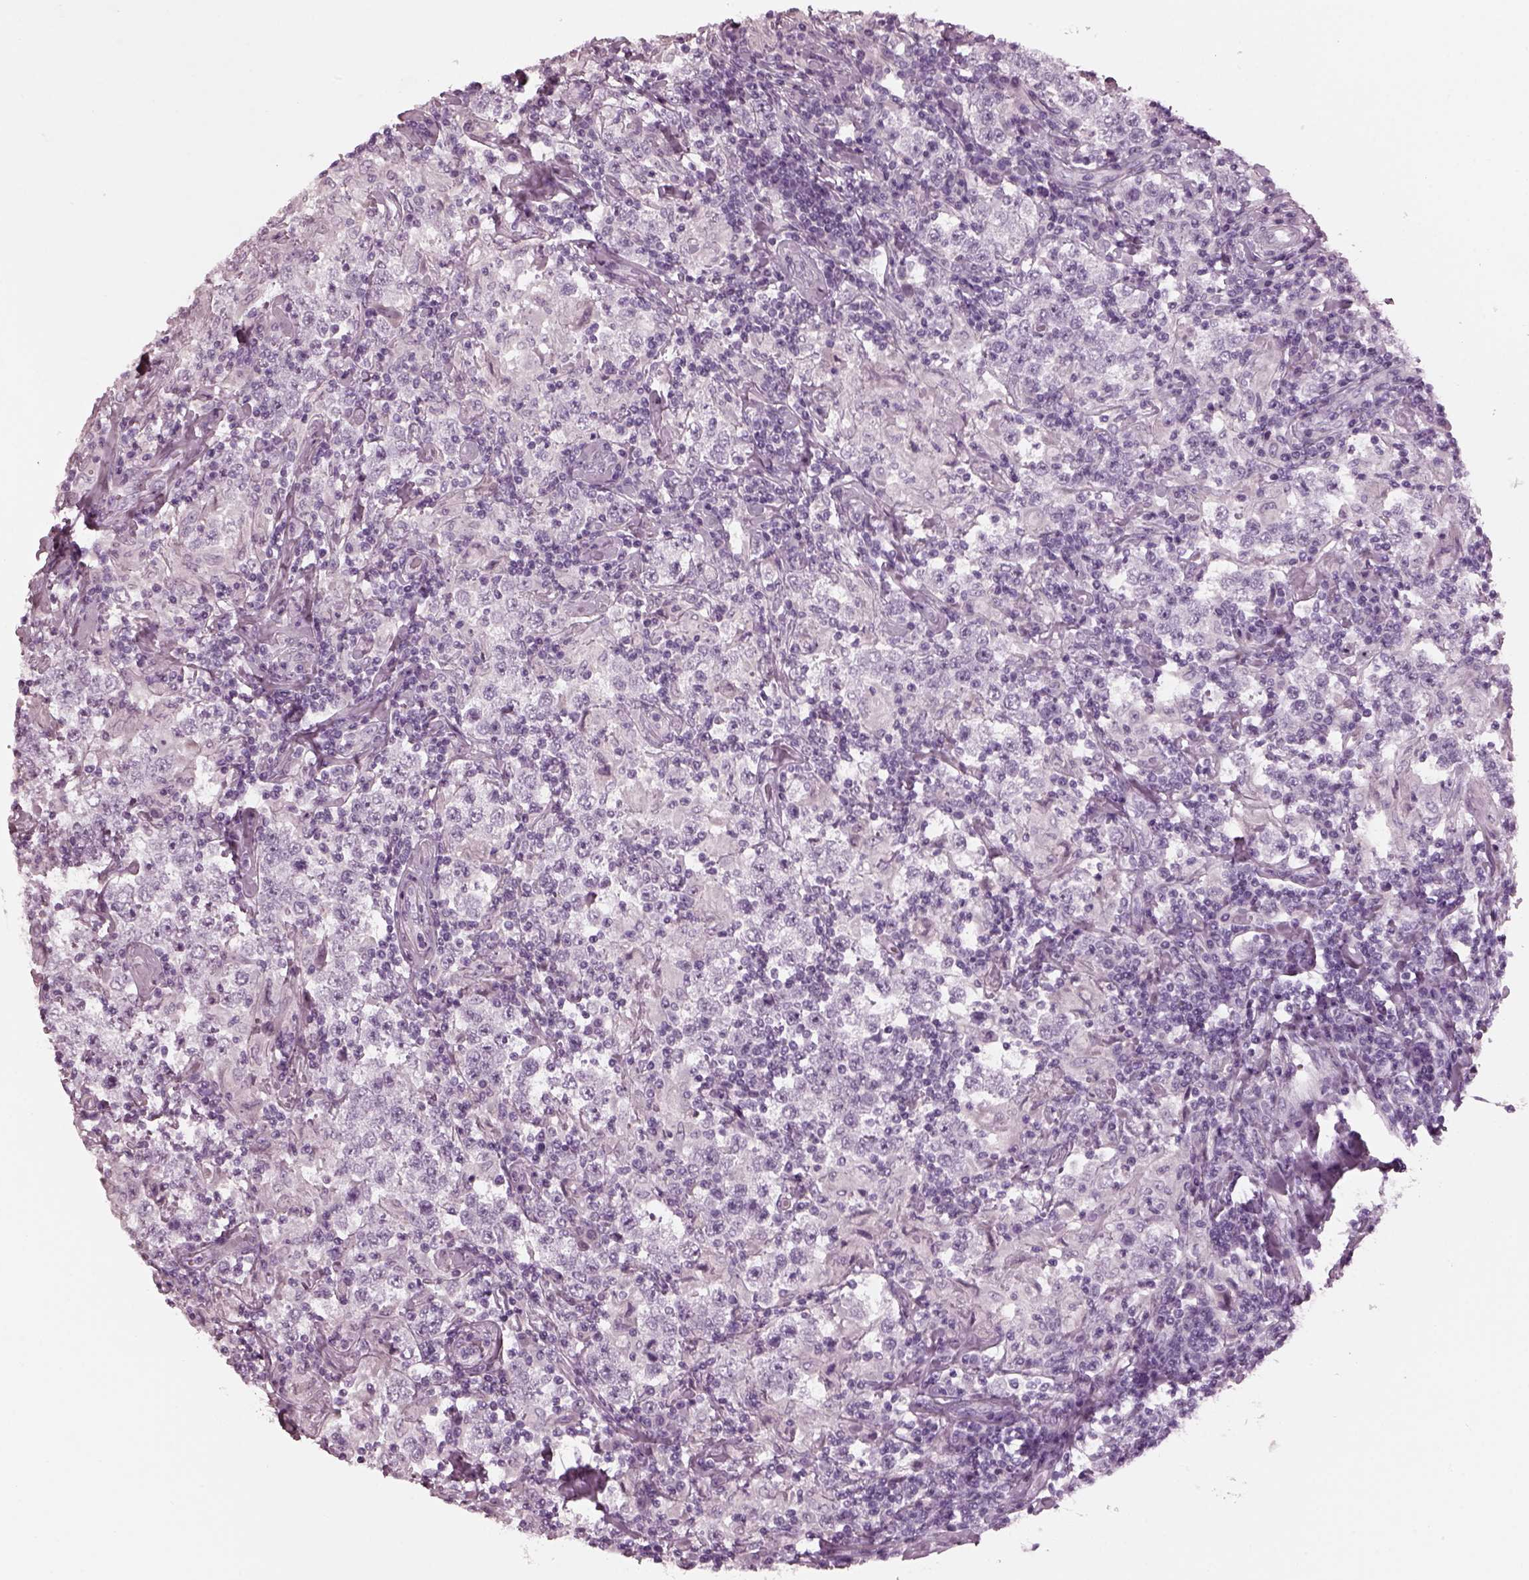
{"staining": {"intensity": "negative", "quantity": "none", "location": "none"}, "tissue": "testis cancer", "cell_type": "Tumor cells", "image_type": "cancer", "snomed": [{"axis": "morphology", "description": "Seminoma, NOS"}, {"axis": "morphology", "description": "Carcinoma, Embryonal, NOS"}, {"axis": "topography", "description": "Testis"}], "caption": "A high-resolution photomicrograph shows immunohistochemistry staining of testis cancer (seminoma), which displays no significant staining in tumor cells. (Immunohistochemistry, brightfield microscopy, high magnification).", "gene": "RCVRN", "patient": {"sex": "male", "age": 41}}